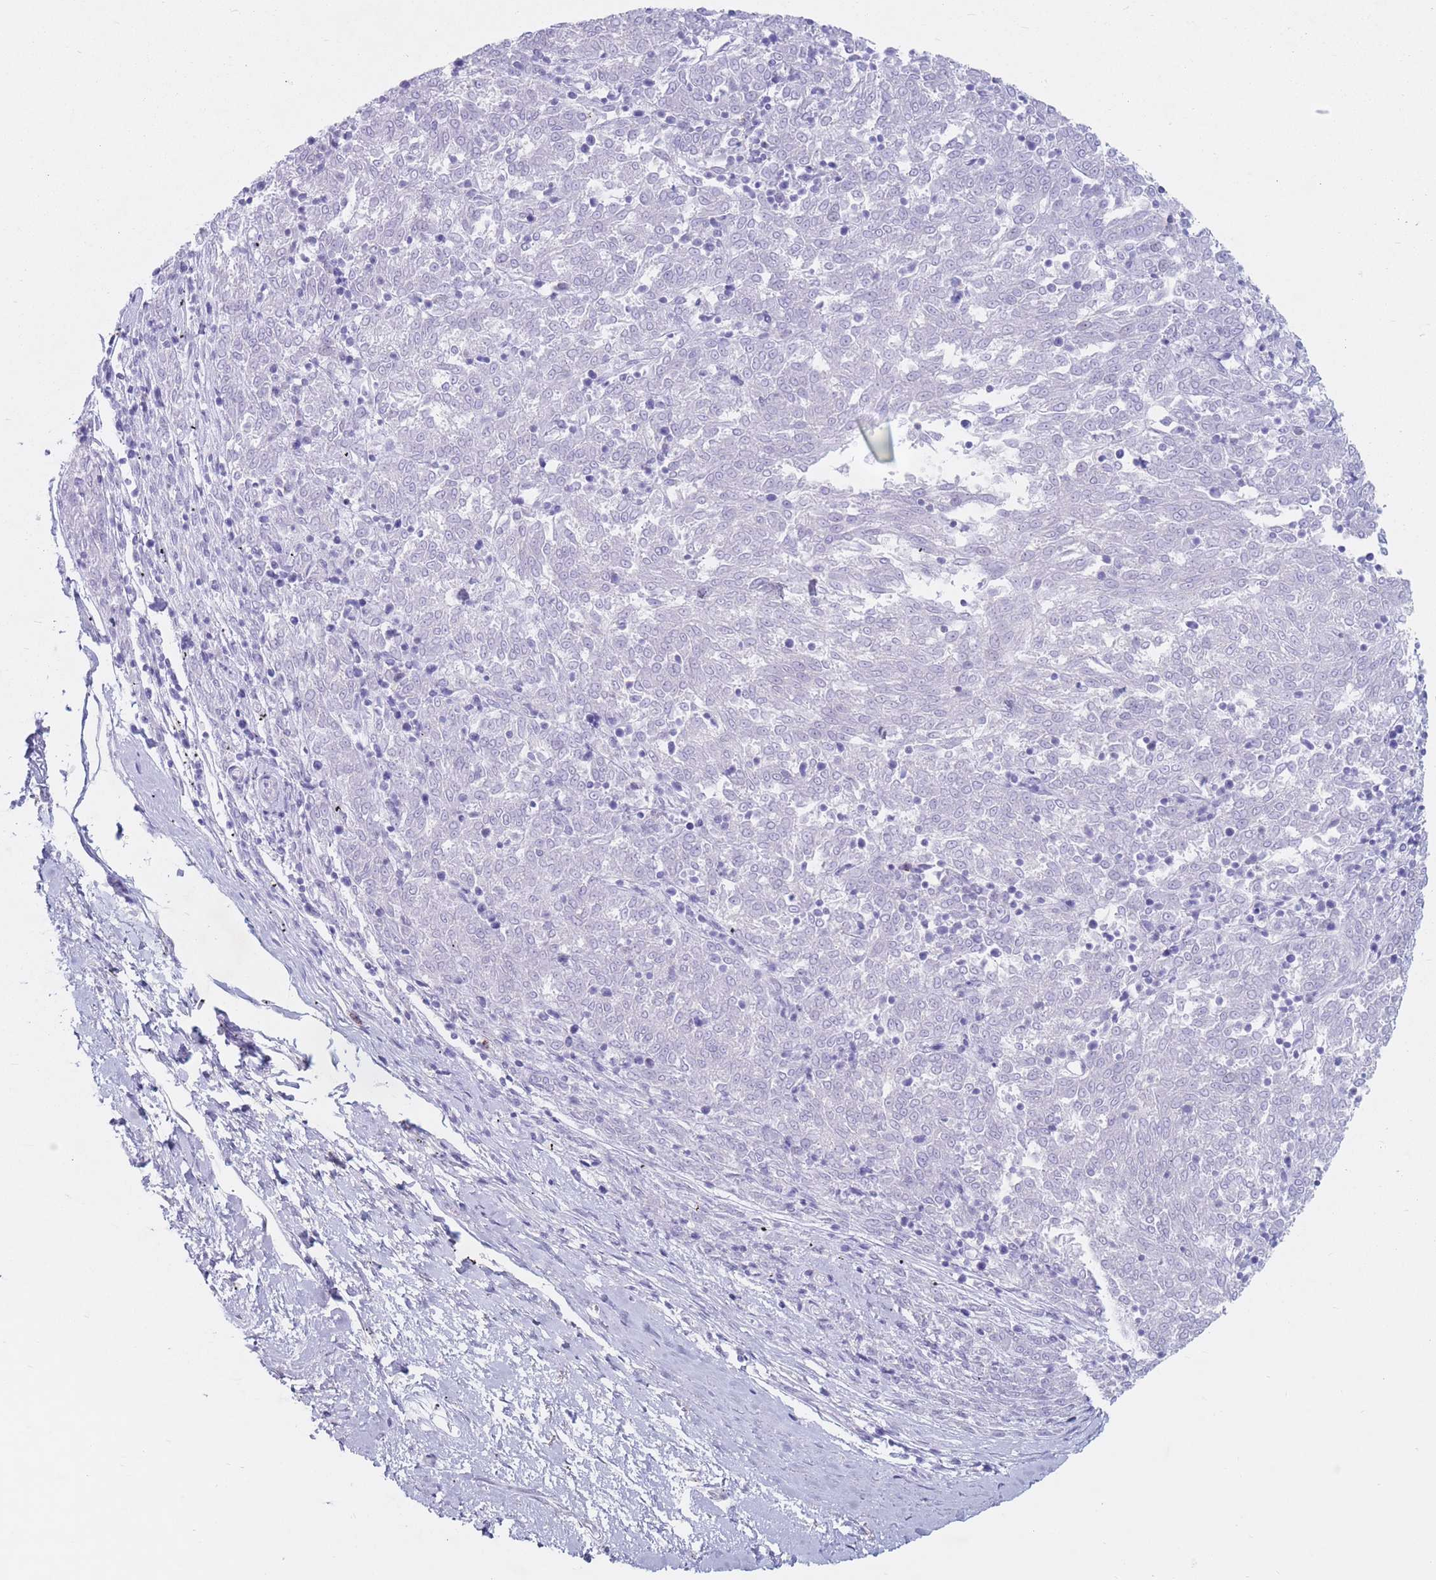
{"staining": {"intensity": "negative", "quantity": "none", "location": "none"}, "tissue": "melanoma", "cell_type": "Tumor cells", "image_type": "cancer", "snomed": [{"axis": "morphology", "description": "Malignant melanoma, NOS"}, {"axis": "topography", "description": "Skin"}], "caption": "Immunohistochemical staining of melanoma exhibits no significant expression in tumor cells.", "gene": "ST3GAL5", "patient": {"sex": "female", "age": 72}}